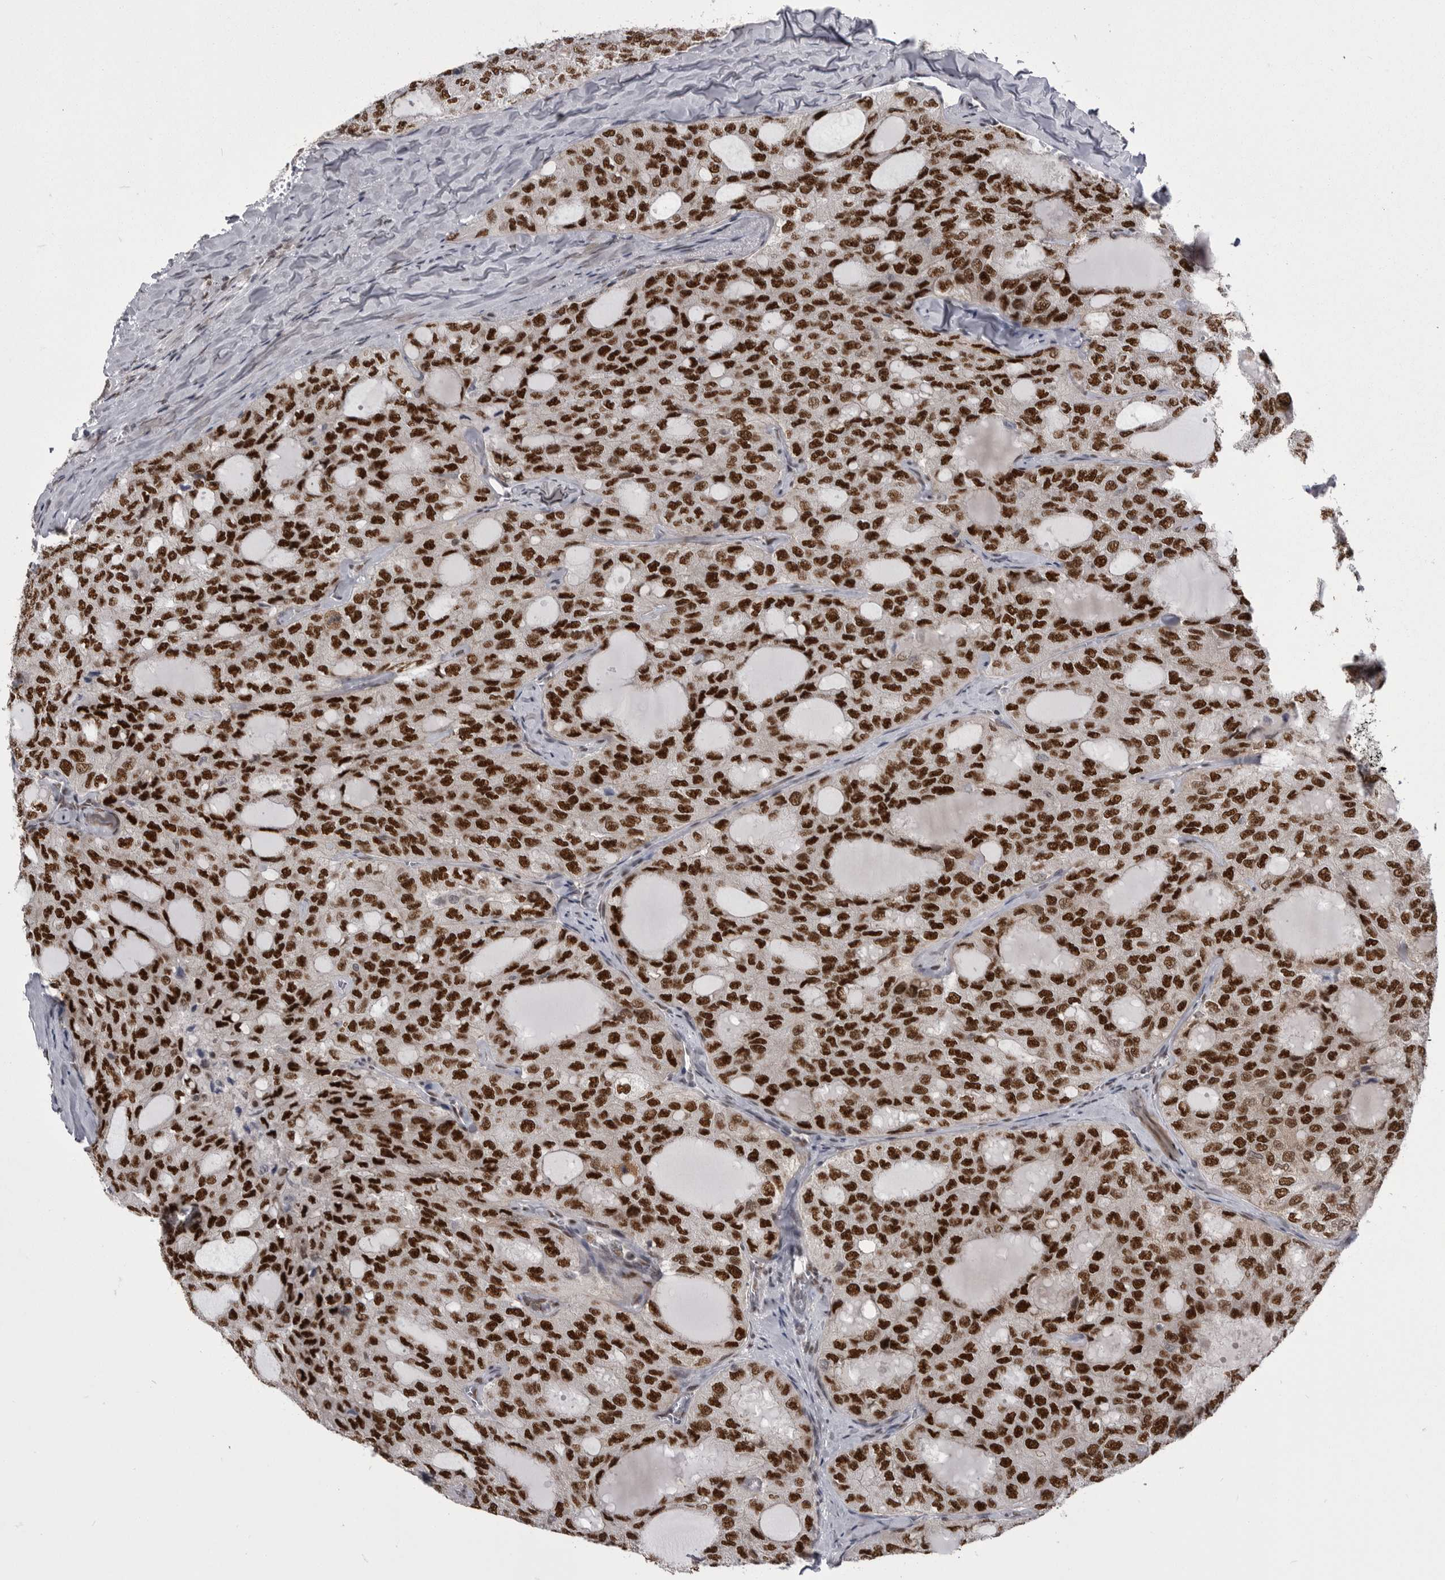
{"staining": {"intensity": "strong", "quantity": ">75%", "location": "nuclear"}, "tissue": "thyroid cancer", "cell_type": "Tumor cells", "image_type": "cancer", "snomed": [{"axis": "morphology", "description": "Follicular adenoma carcinoma, NOS"}, {"axis": "topography", "description": "Thyroid gland"}], "caption": "Protein staining shows strong nuclear expression in approximately >75% of tumor cells in follicular adenoma carcinoma (thyroid).", "gene": "MEPCE", "patient": {"sex": "male", "age": 75}}